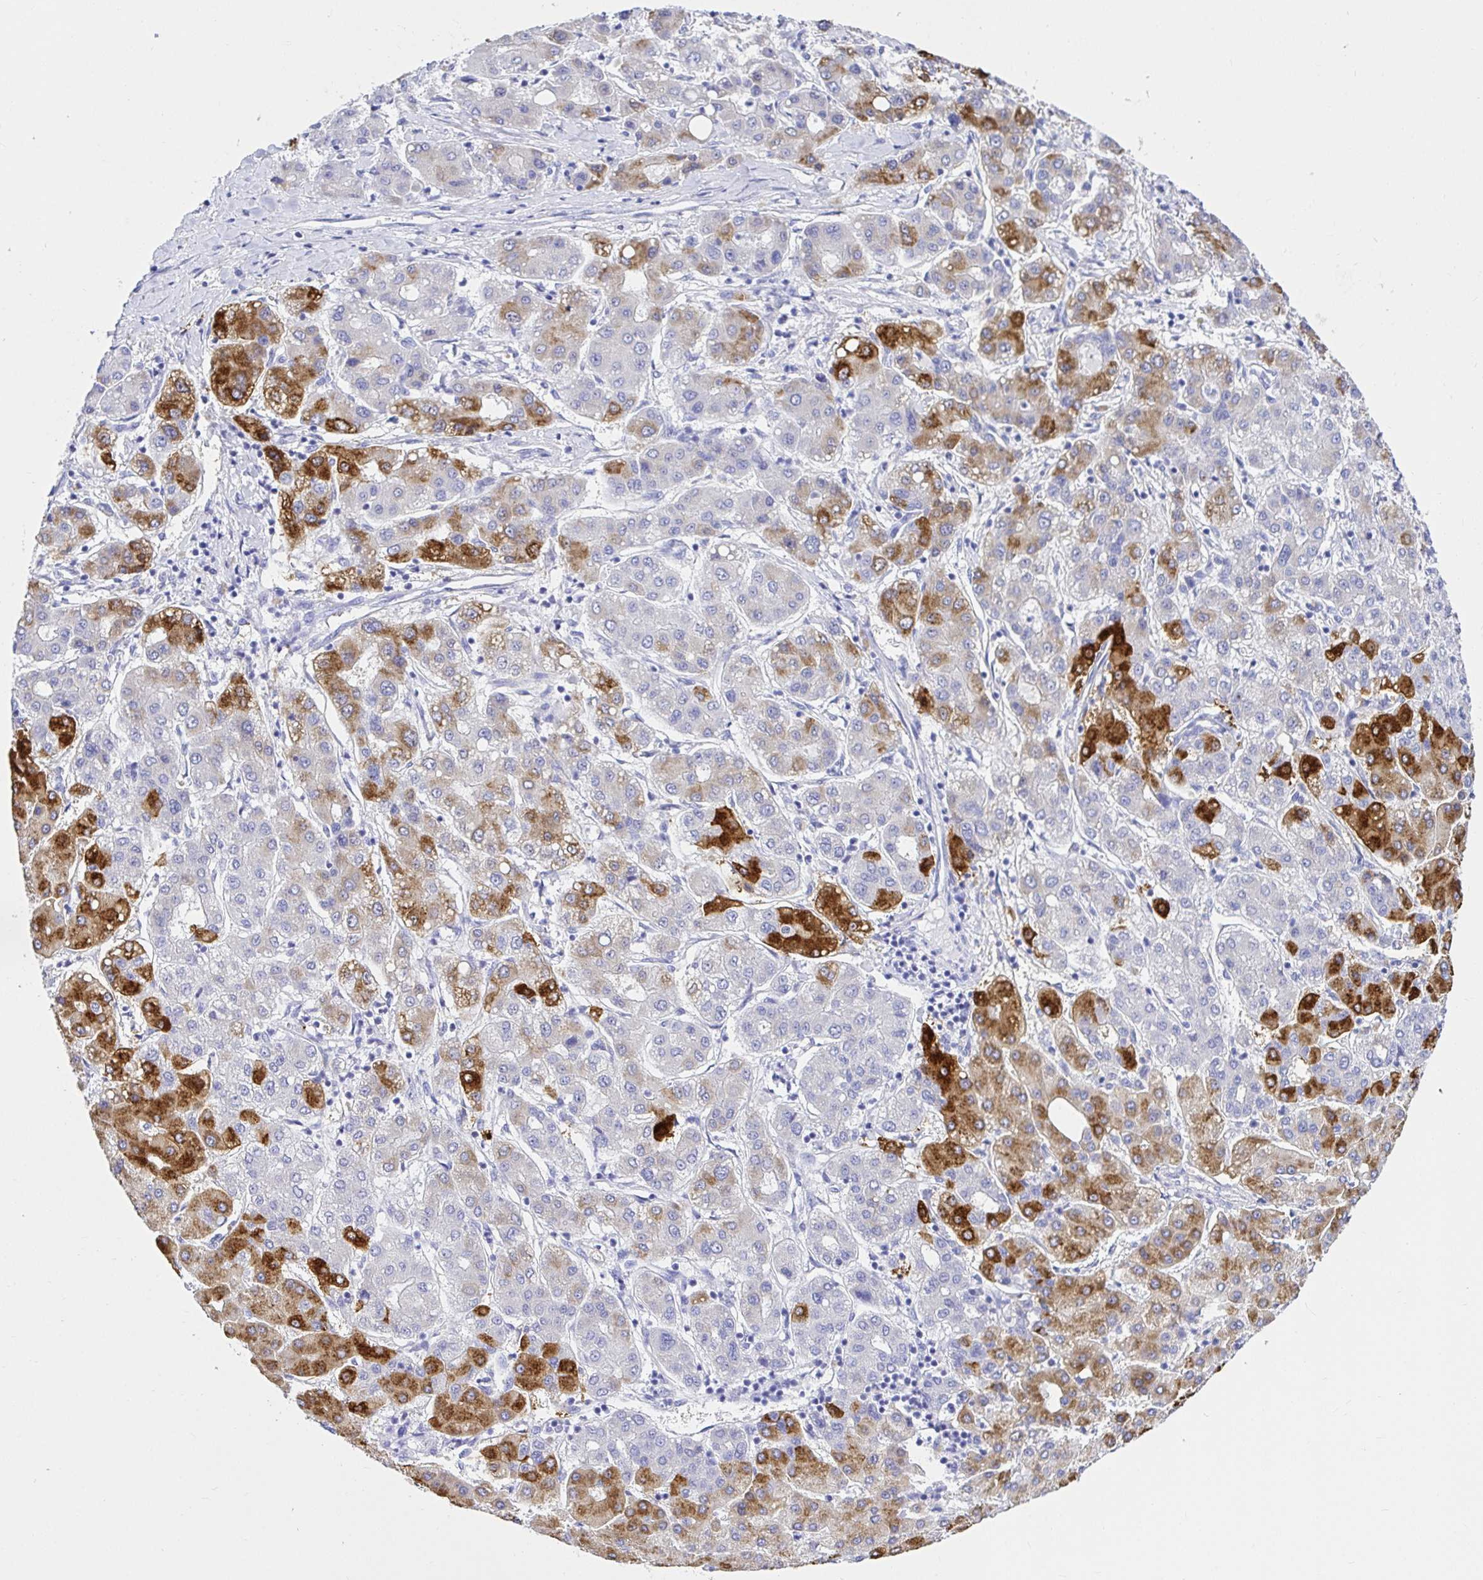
{"staining": {"intensity": "strong", "quantity": "25%-75%", "location": "cytoplasmic/membranous"}, "tissue": "liver cancer", "cell_type": "Tumor cells", "image_type": "cancer", "snomed": [{"axis": "morphology", "description": "Carcinoma, Hepatocellular, NOS"}, {"axis": "topography", "description": "Liver"}], "caption": "This photomicrograph demonstrates hepatocellular carcinoma (liver) stained with immunohistochemistry to label a protein in brown. The cytoplasmic/membranous of tumor cells show strong positivity for the protein. Nuclei are counter-stained blue.", "gene": "BACE2", "patient": {"sex": "male", "age": 65}}